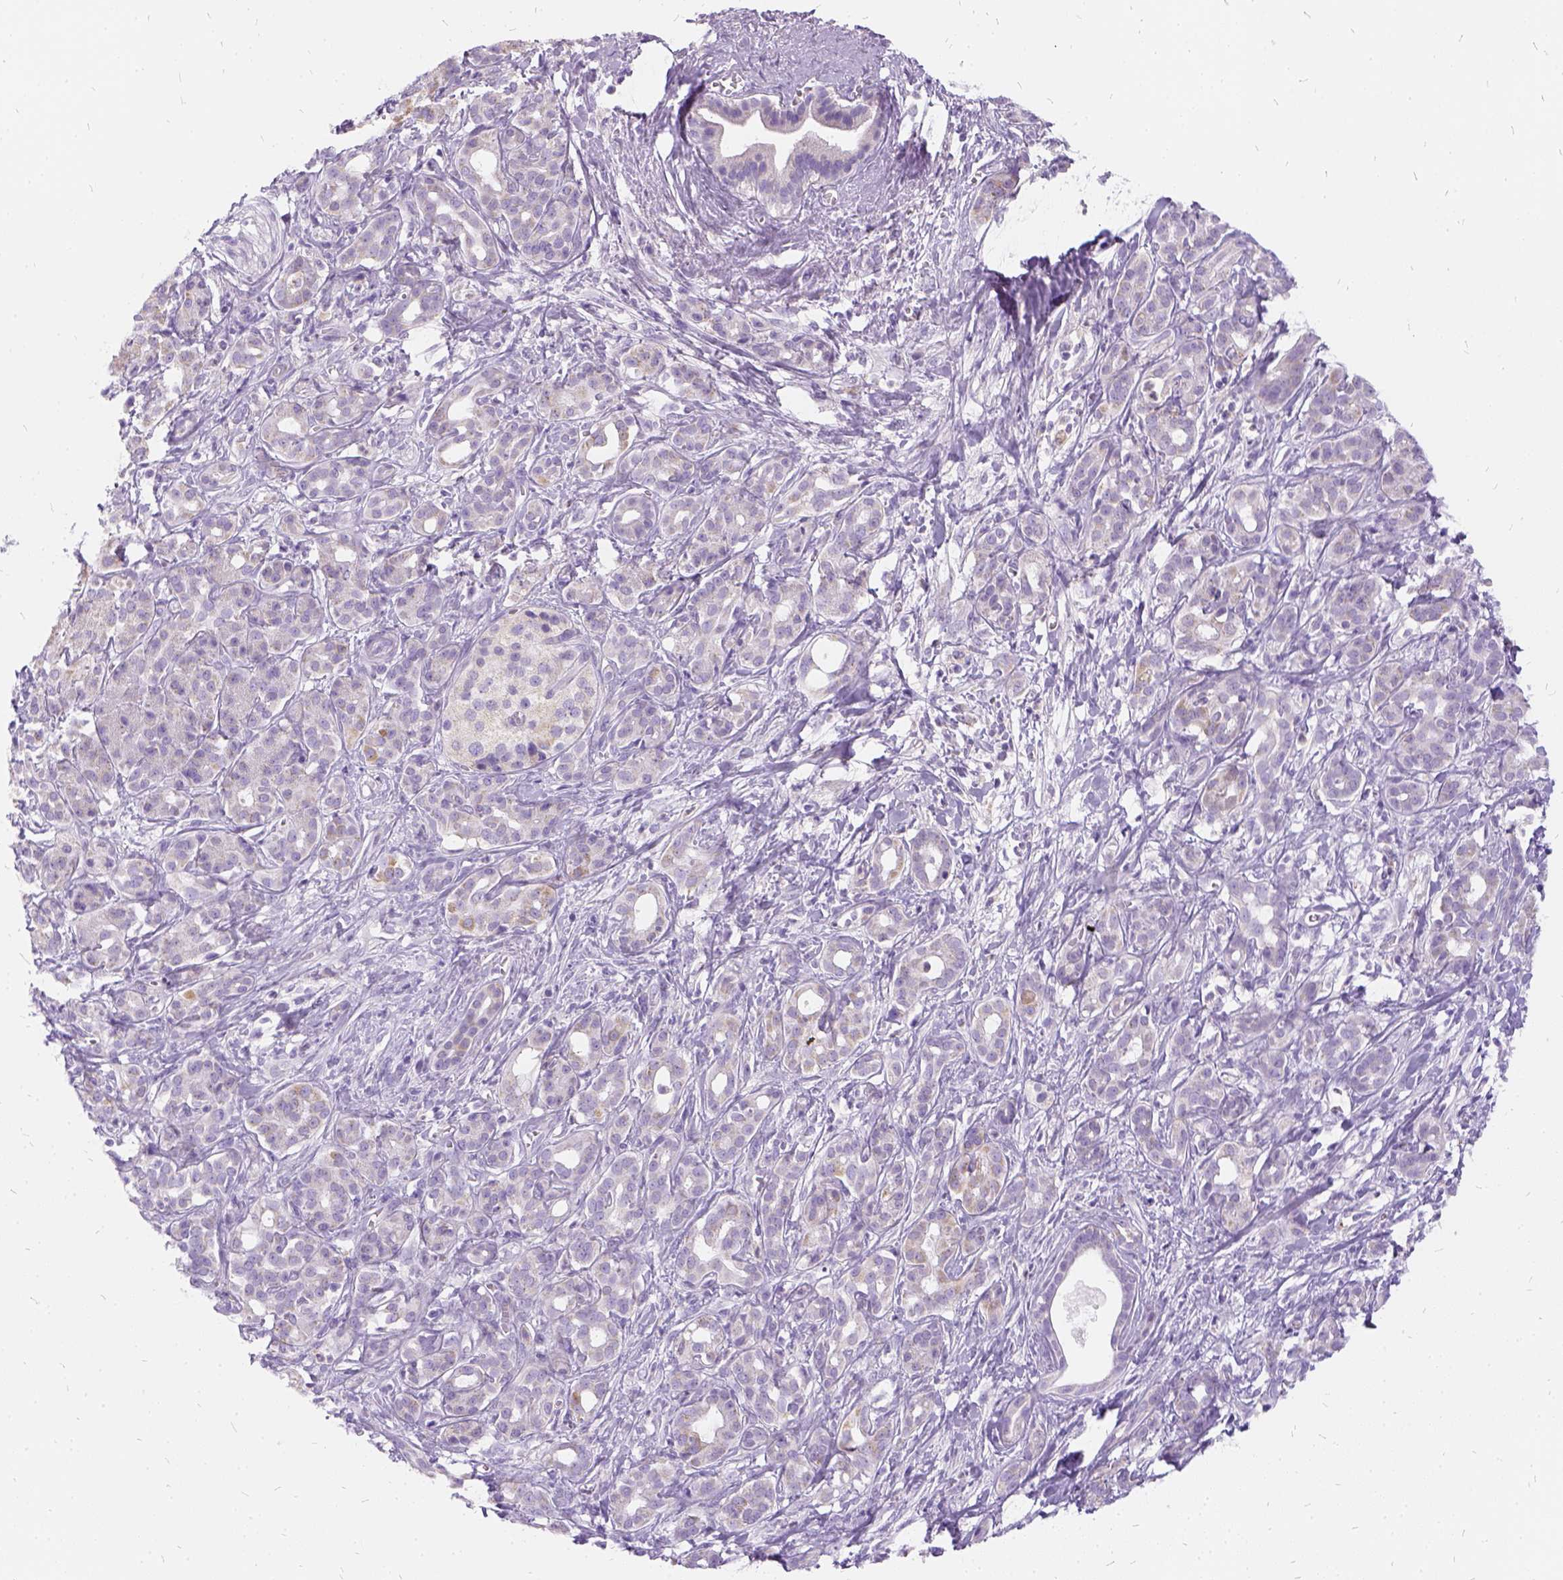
{"staining": {"intensity": "weak", "quantity": "<25%", "location": "cytoplasmic/membranous"}, "tissue": "pancreatic cancer", "cell_type": "Tumor cells", "image_type": "cancer", "snomed": [{"axis": "morphology", "description": "Adenocarcinoma, NOS"}, {"axis": "topography", "description": "Pancreas"}], "caption": "Tumor cells are negative for protein expression in human pancreatic adenocarcinoma.", "gene": "FDX1", "patient": {"sex": "male", "age": 61}}